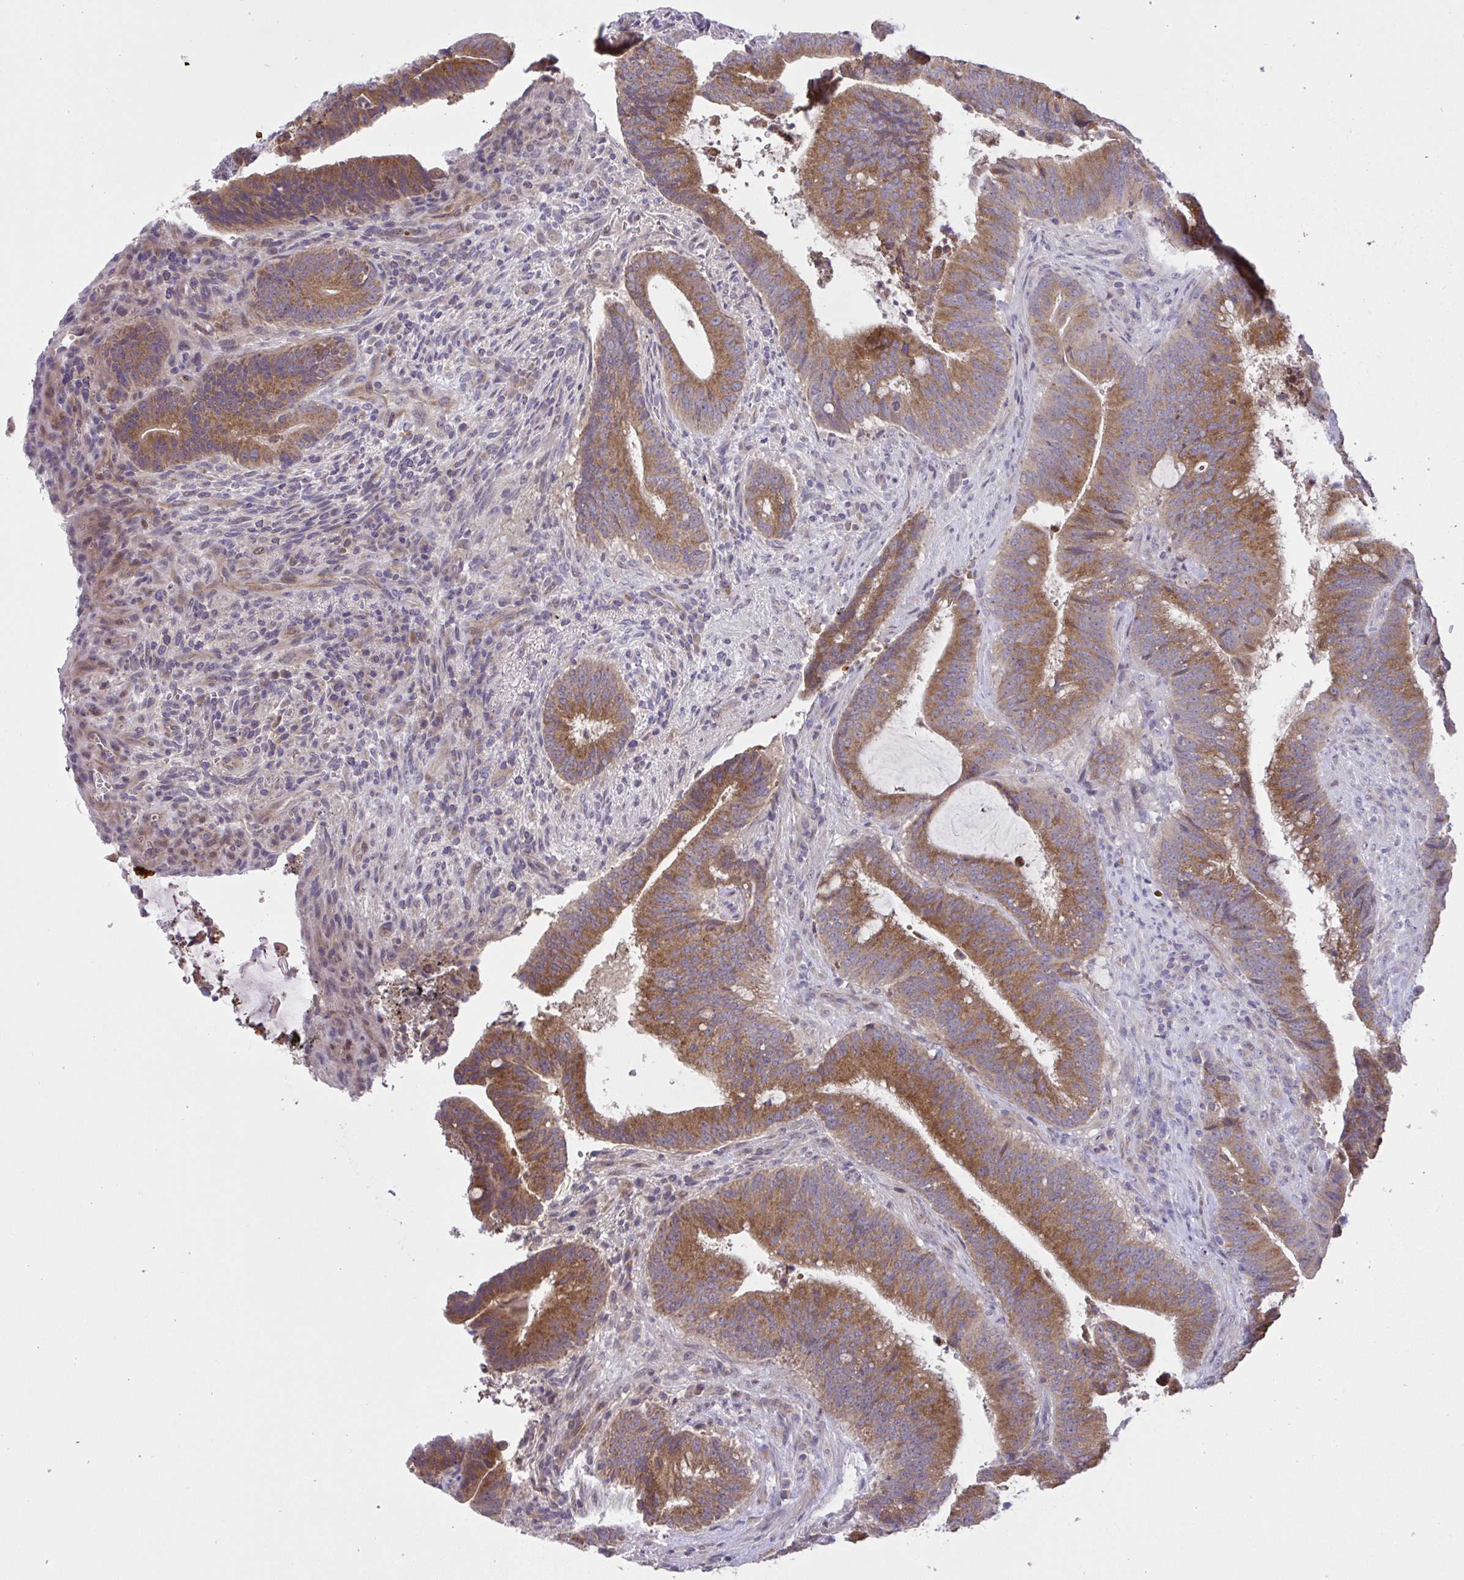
{"staining": {"intensity": "moderate", "quantity": ">75%", "location": "cytoplasmic/membranous"}, "tissue": "colorectal cancer", "cell_type": "Tumor cells", "image_type": "cancer", "snomed": [{"axis": "morphology", "description": "Adenocarcinoma, NOS"}, {"axis": "topography", "description": "Colon"}], "caption": "The histopathology image displays staining of colorectal adenocarcinoma, revealing moderate cytoplasmic/membranous protein expression (brown color) within tumor cells.", "gene": "CHIA", "patient": {"sex": "female", "age": 43}}